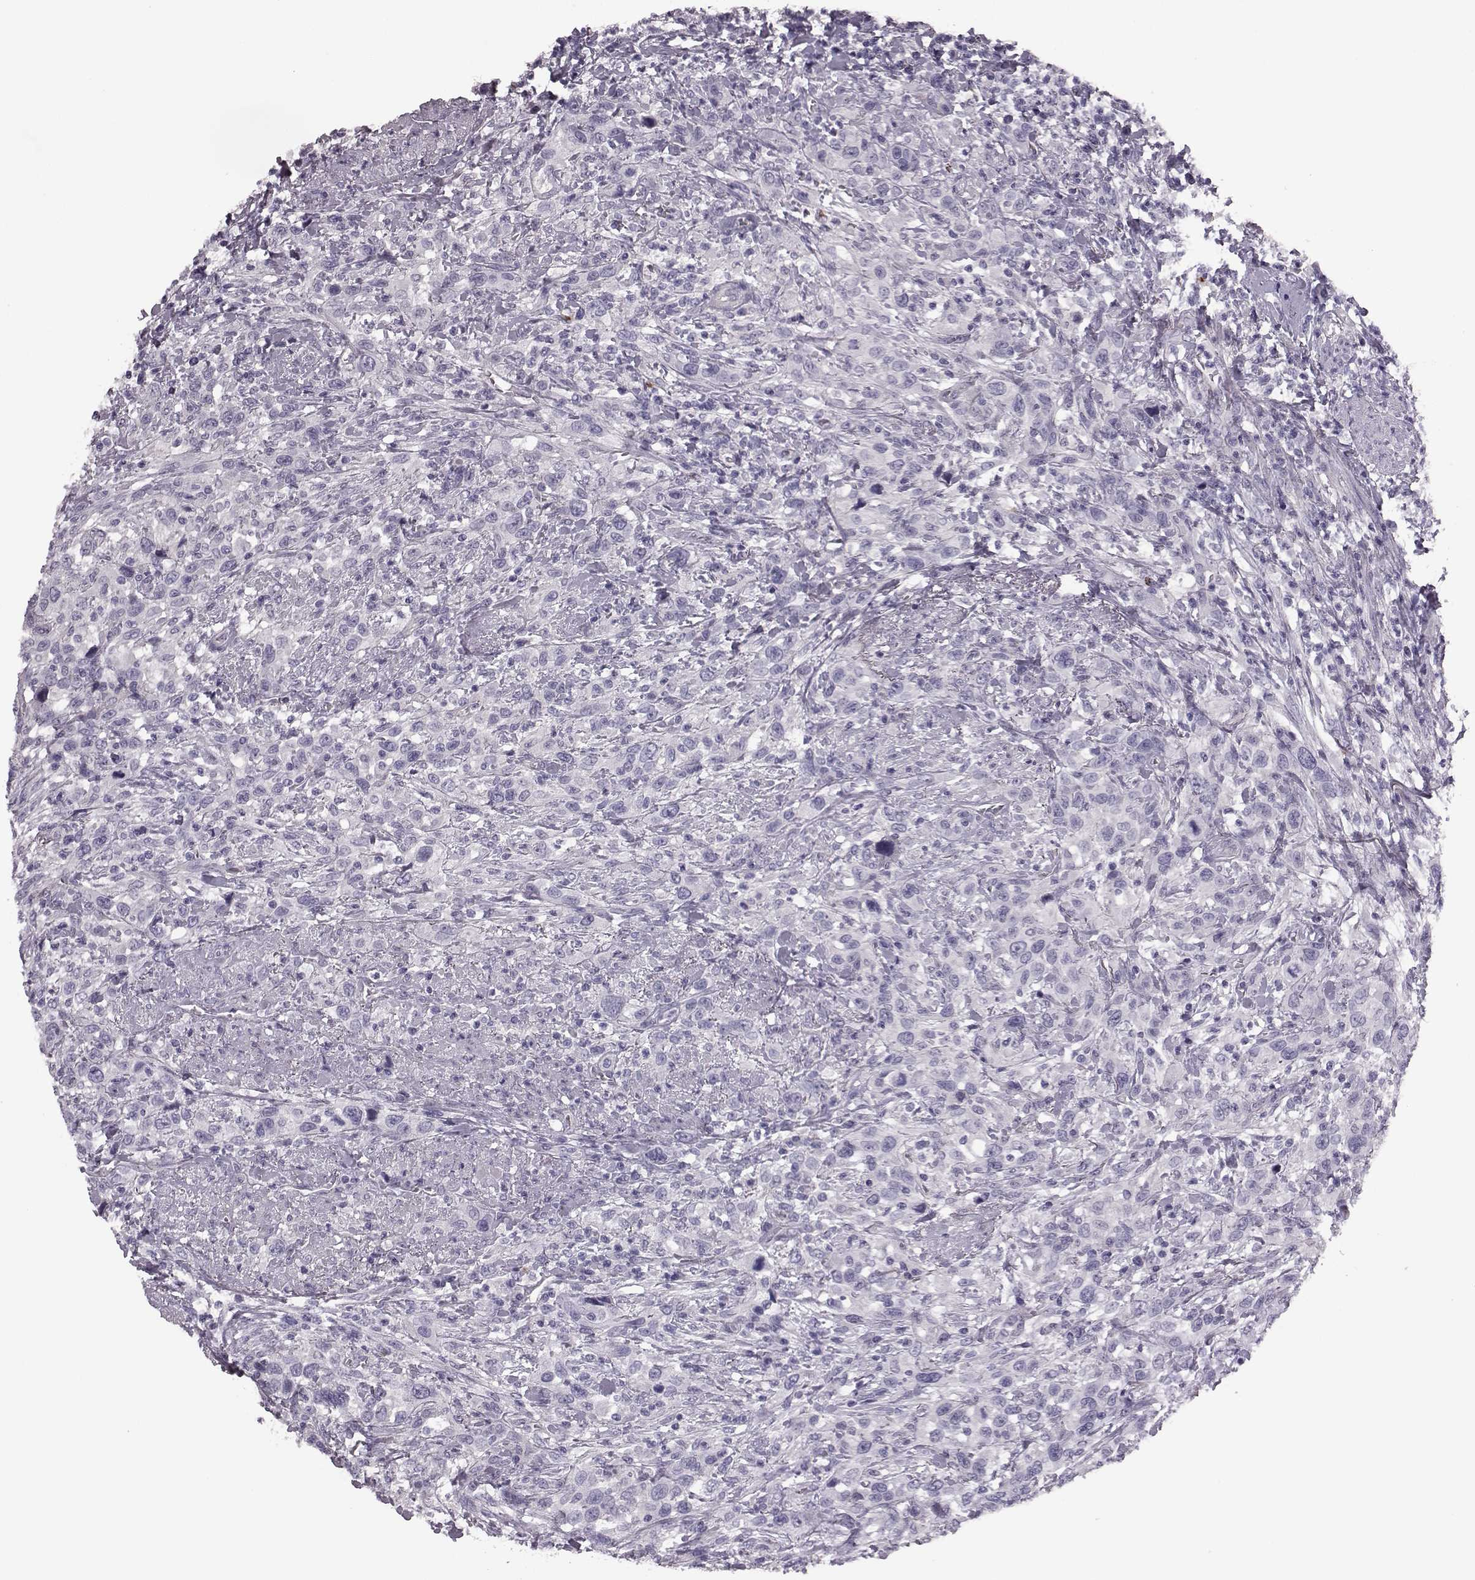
{"staining": {"intensity": "negative", "quantity": "none", "location": "none"}, "tissue": "urothelial cancer", "cell_type": "Tumor cells", "image_type": "cancer", "snomed": [{"axis": "morphology", "description": "Urothelial carcinoma, NOS"}, {"axis": "morphology", "description": "Urothelial carcinoma, High grade"}, {"axis": "topography", "description": "Urinary bladder"}], "caption": "High magnification brightfield microscopy of urothelial cancer stained with DAB (brown) and counterstained with hematoxylin (blue): tumor cells show no significant staining.", "gene": "SNTG1", "patient": {"sex": "female", "age": 64}}